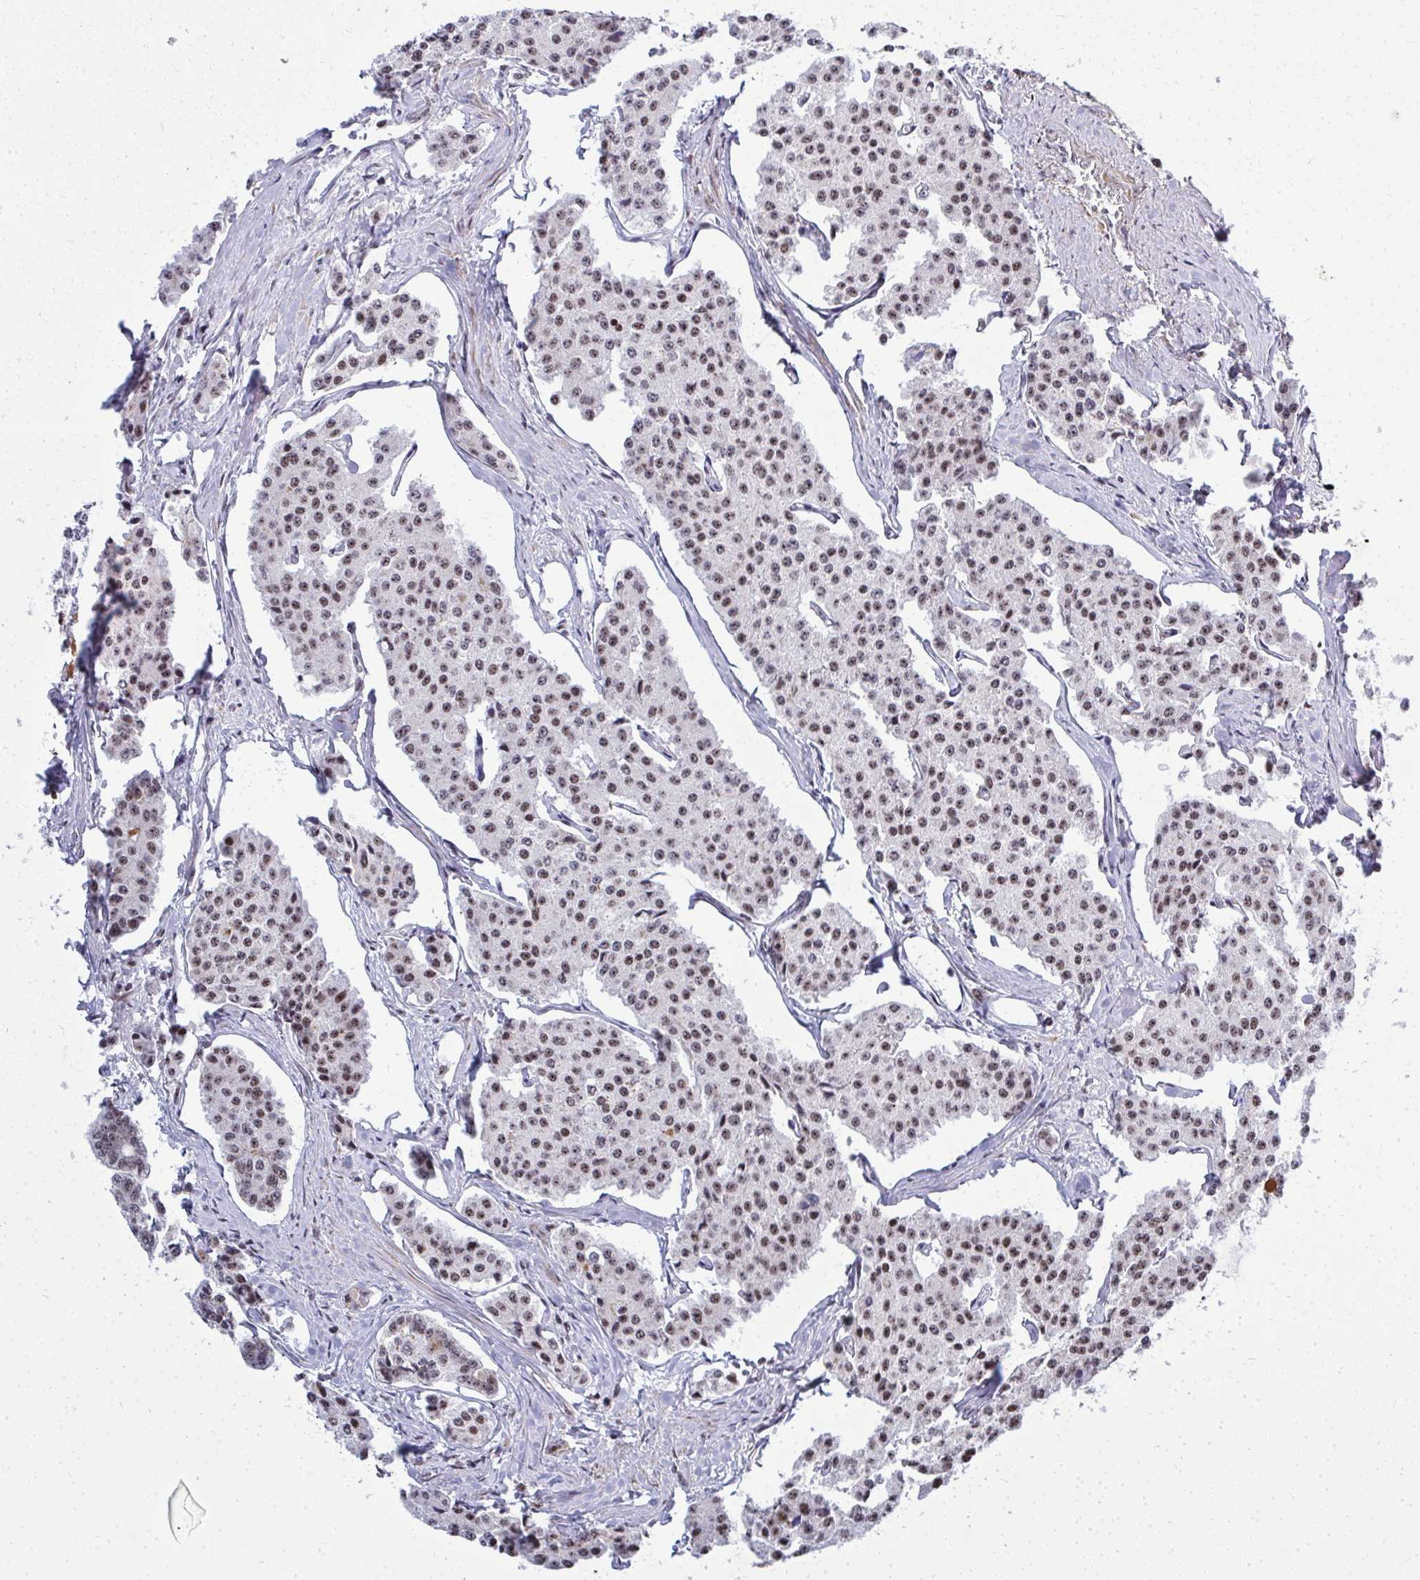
{"staining": {"intensity": "moderate", "quantity": "25%-75%", "location": "nuclear"}, "tissue": "carcinoid", "cell_type": "Tumor cells", "image_type": "cancer", "snomed": [{"axis": "morphology", "description": "Carcinoid, malignant, NOS"}, {"axis": "topography", "description": "Small intestine"}], "caption": "Malignant carcinoid stained for a protein (brown) demonstrates moderate nuclear positive staining in approximately 25%-75% of tumor cells.", "gene": "SIRT7", "patient": {"sex": "female", "age": 65}}